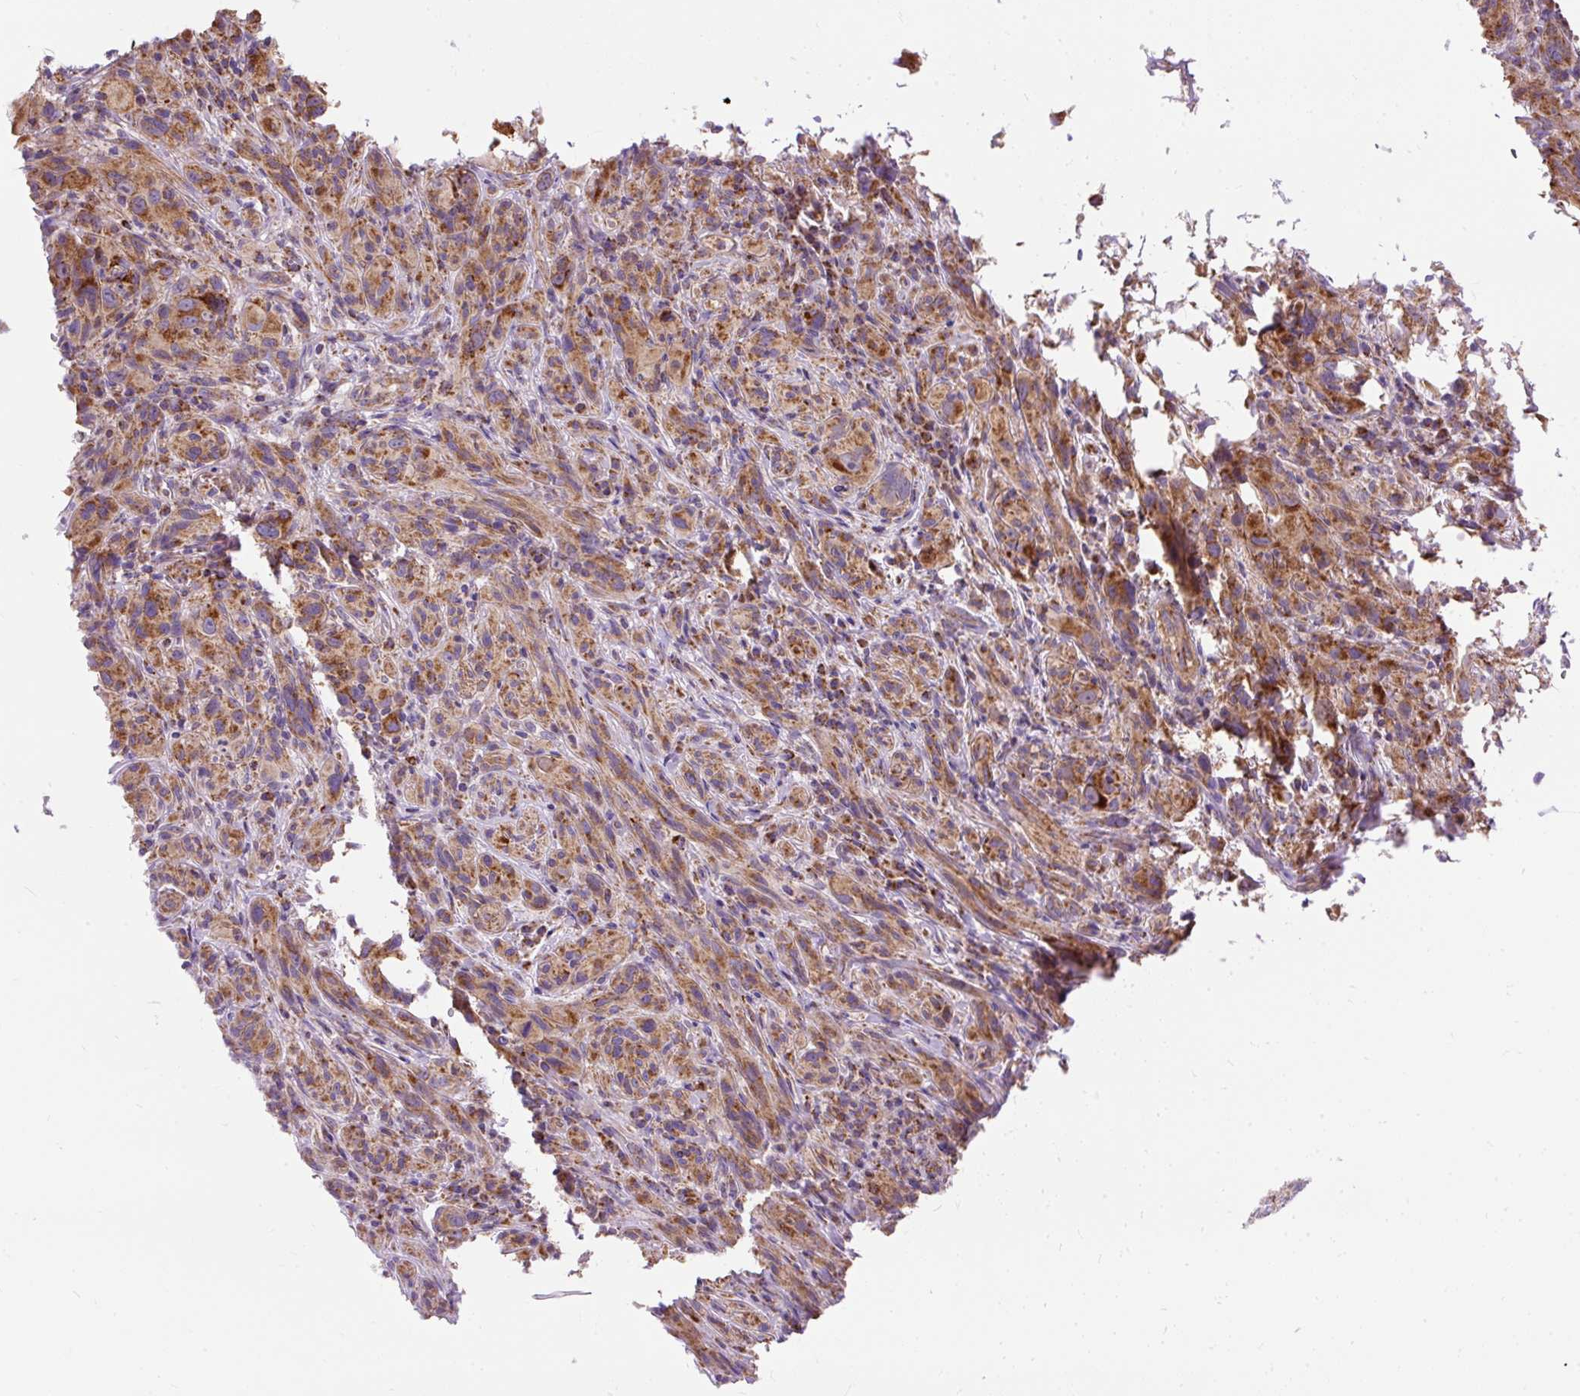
{"staining": {"intensity": "moderate", "quantity": ">75%", "location": "cytoplasmic/membranous"}, "tissue": "melanoma", "cell_type": "Tumor cells", "image_type": "cancer", "snomed": [{"axis": "morphology", "description": "Malignant melanoma, NOS"}, {"axis": "topography", "description": "Skin of head"}], "caption": "Brown immunohistochemical staining in melanoma displays moderate cytoplasmic/membranous positivity in approximately >75% of tumor cells.", "gene": "CEP290", "patient": {"sex": "male", "age": 96}}